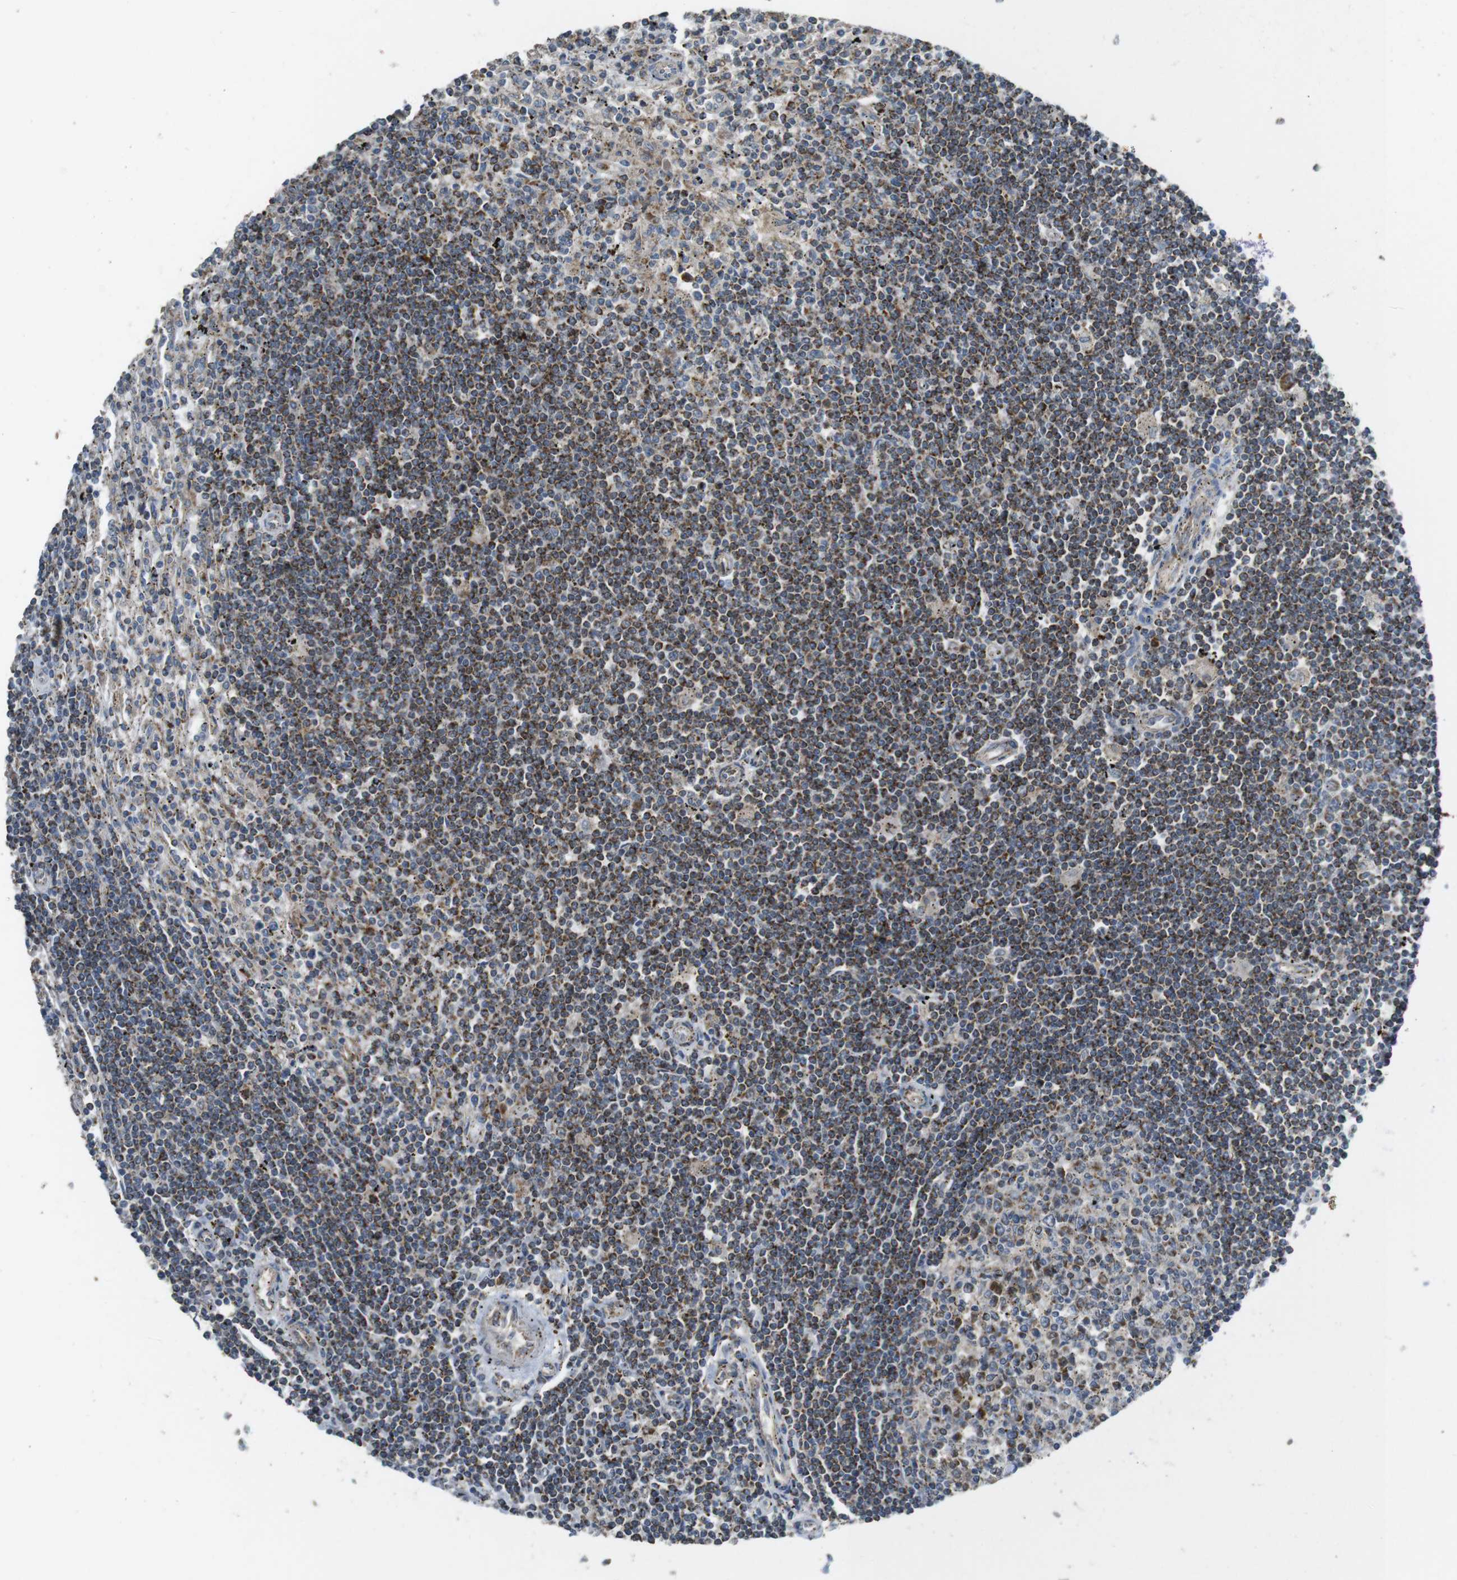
{"staining": {"intensity": "weak", "quantity": "<25%", "location": "cytoplasmic/membranous"}, "tissue": "lymphoma", "cell_type": "Tumor cells", "image_type": "cancer", "snomed": [{"axis": "morphology", "description": "Malignant lymphoma, non-Hodgkin's type, Low grade"}, {"axis": "topography", "description": "Spleen"}], "caption": "The image shows no staining of tumor cells in lymphoma. Nuclei are stained in blue.", "gene": "CALHM2", "patient": {"sex": "male", "age": 76}}